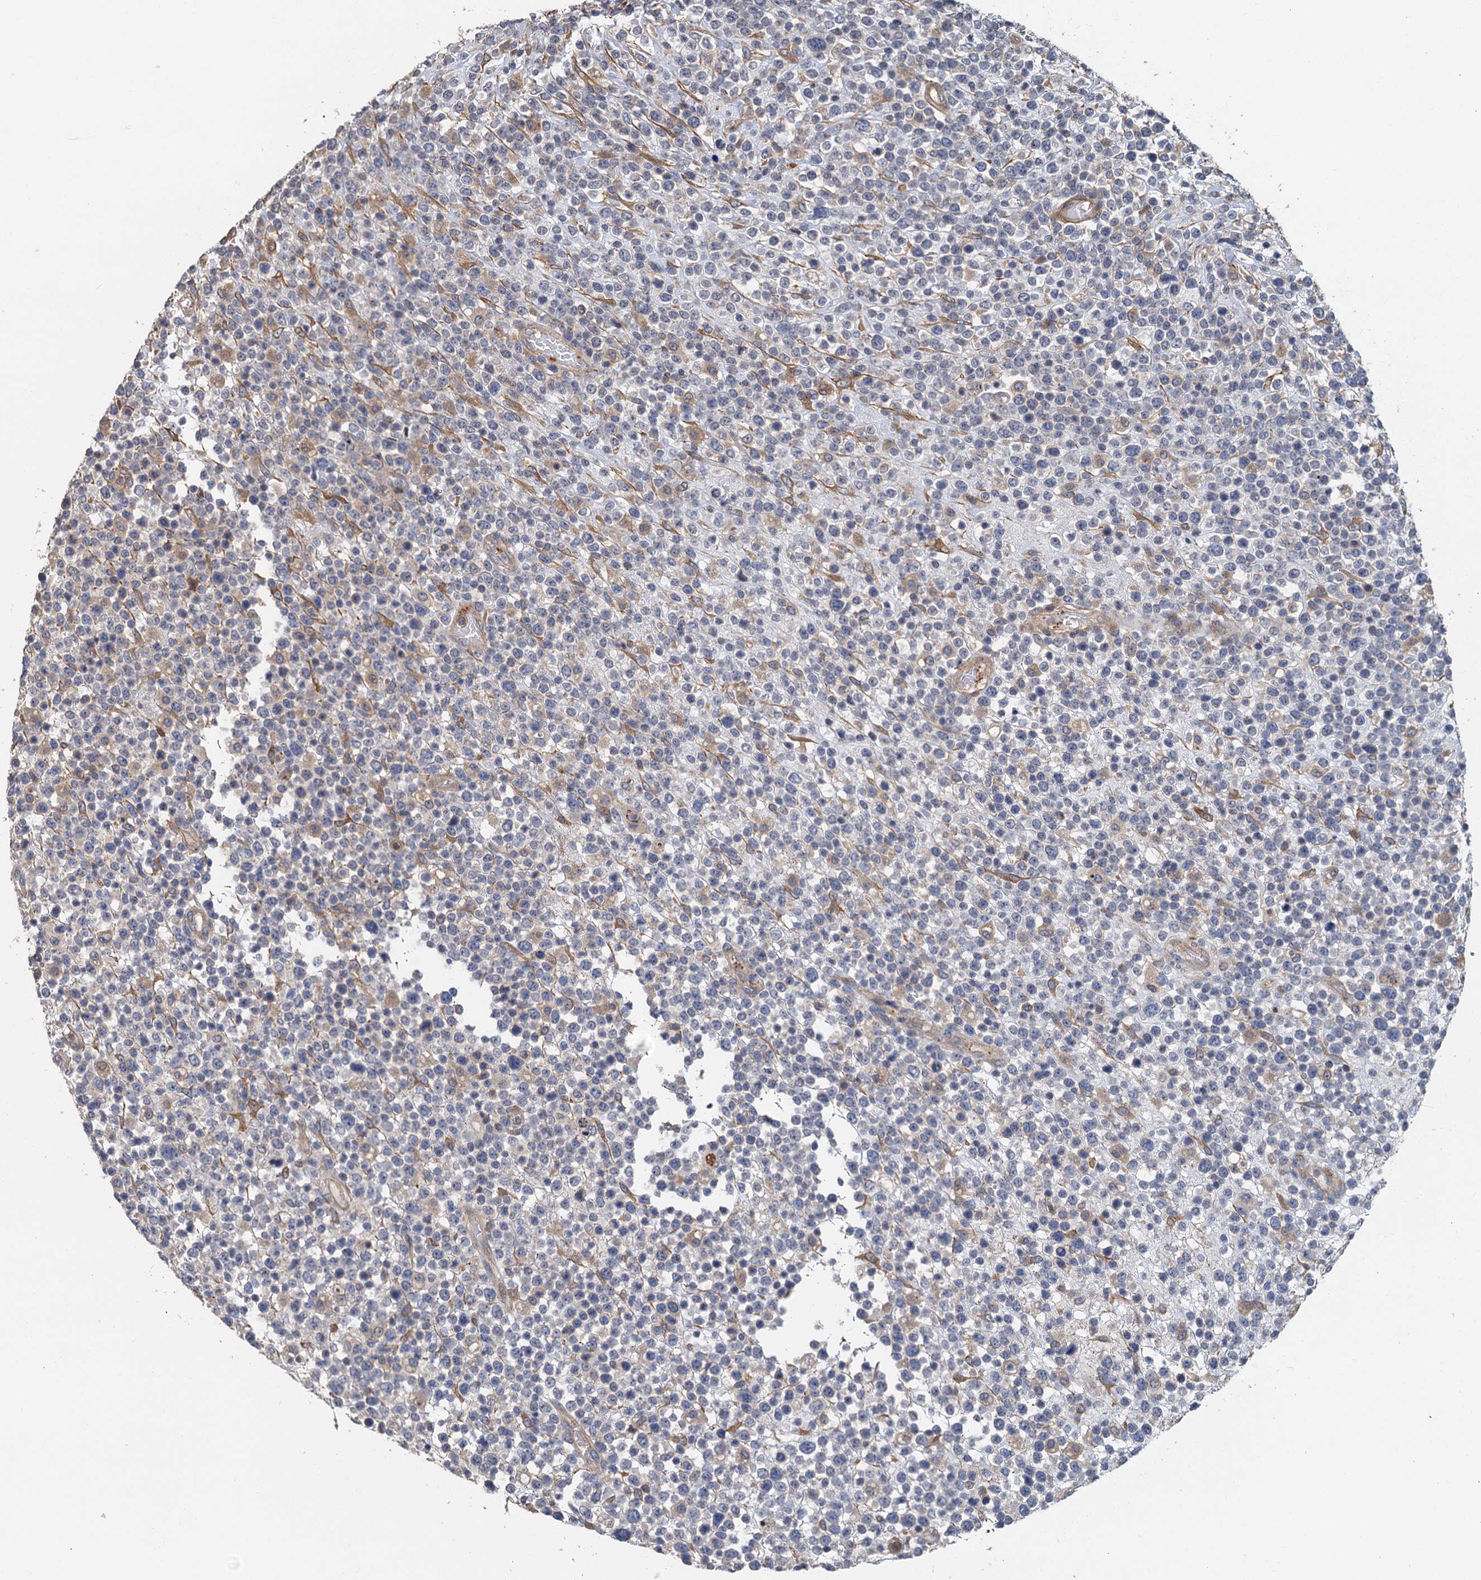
{"staining": {"intensity": "negative", "quantity": "none", "location": "none"}, "tissue": "lymphoma", "cell_type": "Tumor cells", "image_type": "cancer", "snomed": [{"axis": "morphology", "description": "Malignant lymphoma, non-Hodgkin's type, High grade"}, {"axis": "topography", "description": "Colon"}], "caption": "Immunohistochemistry (IHC) micrograph of human lymphoma stained for a protein (brown), which reveals no staining in tumor cells. The staining was performed using DAB to visualize the protein expression in brown, while the nuclei were stained in blue with hematoxylin (Magnification: 20x).", "gene": "MEAK7", "patient": {"sex": "female", "age": 53}}